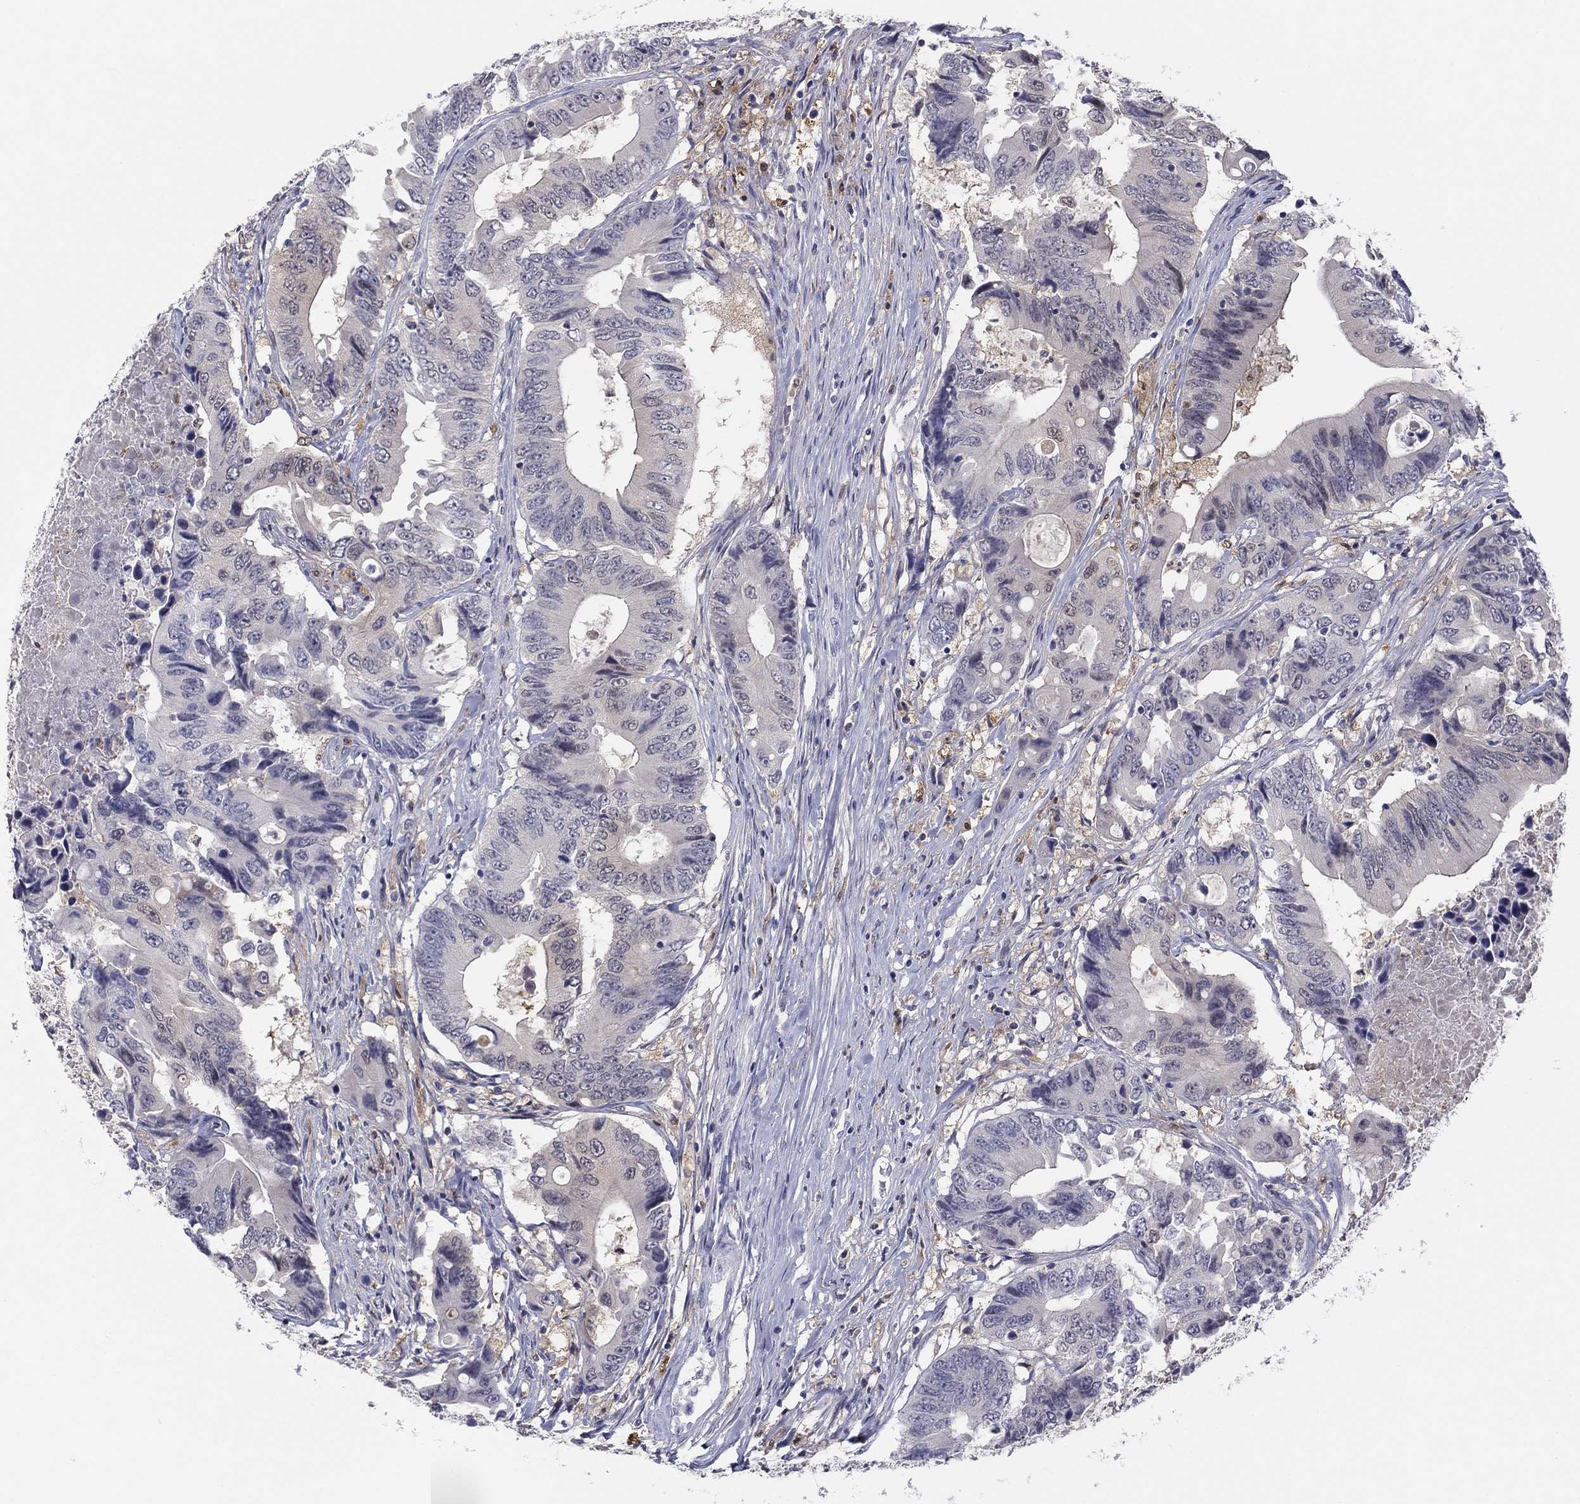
{"staining": {"intensity": "negative", "quantity": "none", "location": "none"}, "tissue": "colorectal cancer", "cell_type": "Tumor cells", "image_type": "cancer", "snomed": [{"axis": "morphology", "description": "Adenocarcinoma, NOS"}, {"axis": "topography", "description": "Colon"}], "caption": "DAB immunohistochemical staining of human colorectal cancer exhibits no significant positivity in tumor cells. (DAB (3,3'-diaminobenzidine) IHC, high magnification).", "gene": "PDXK", "patient": {"sex": "female", "age": 90}}